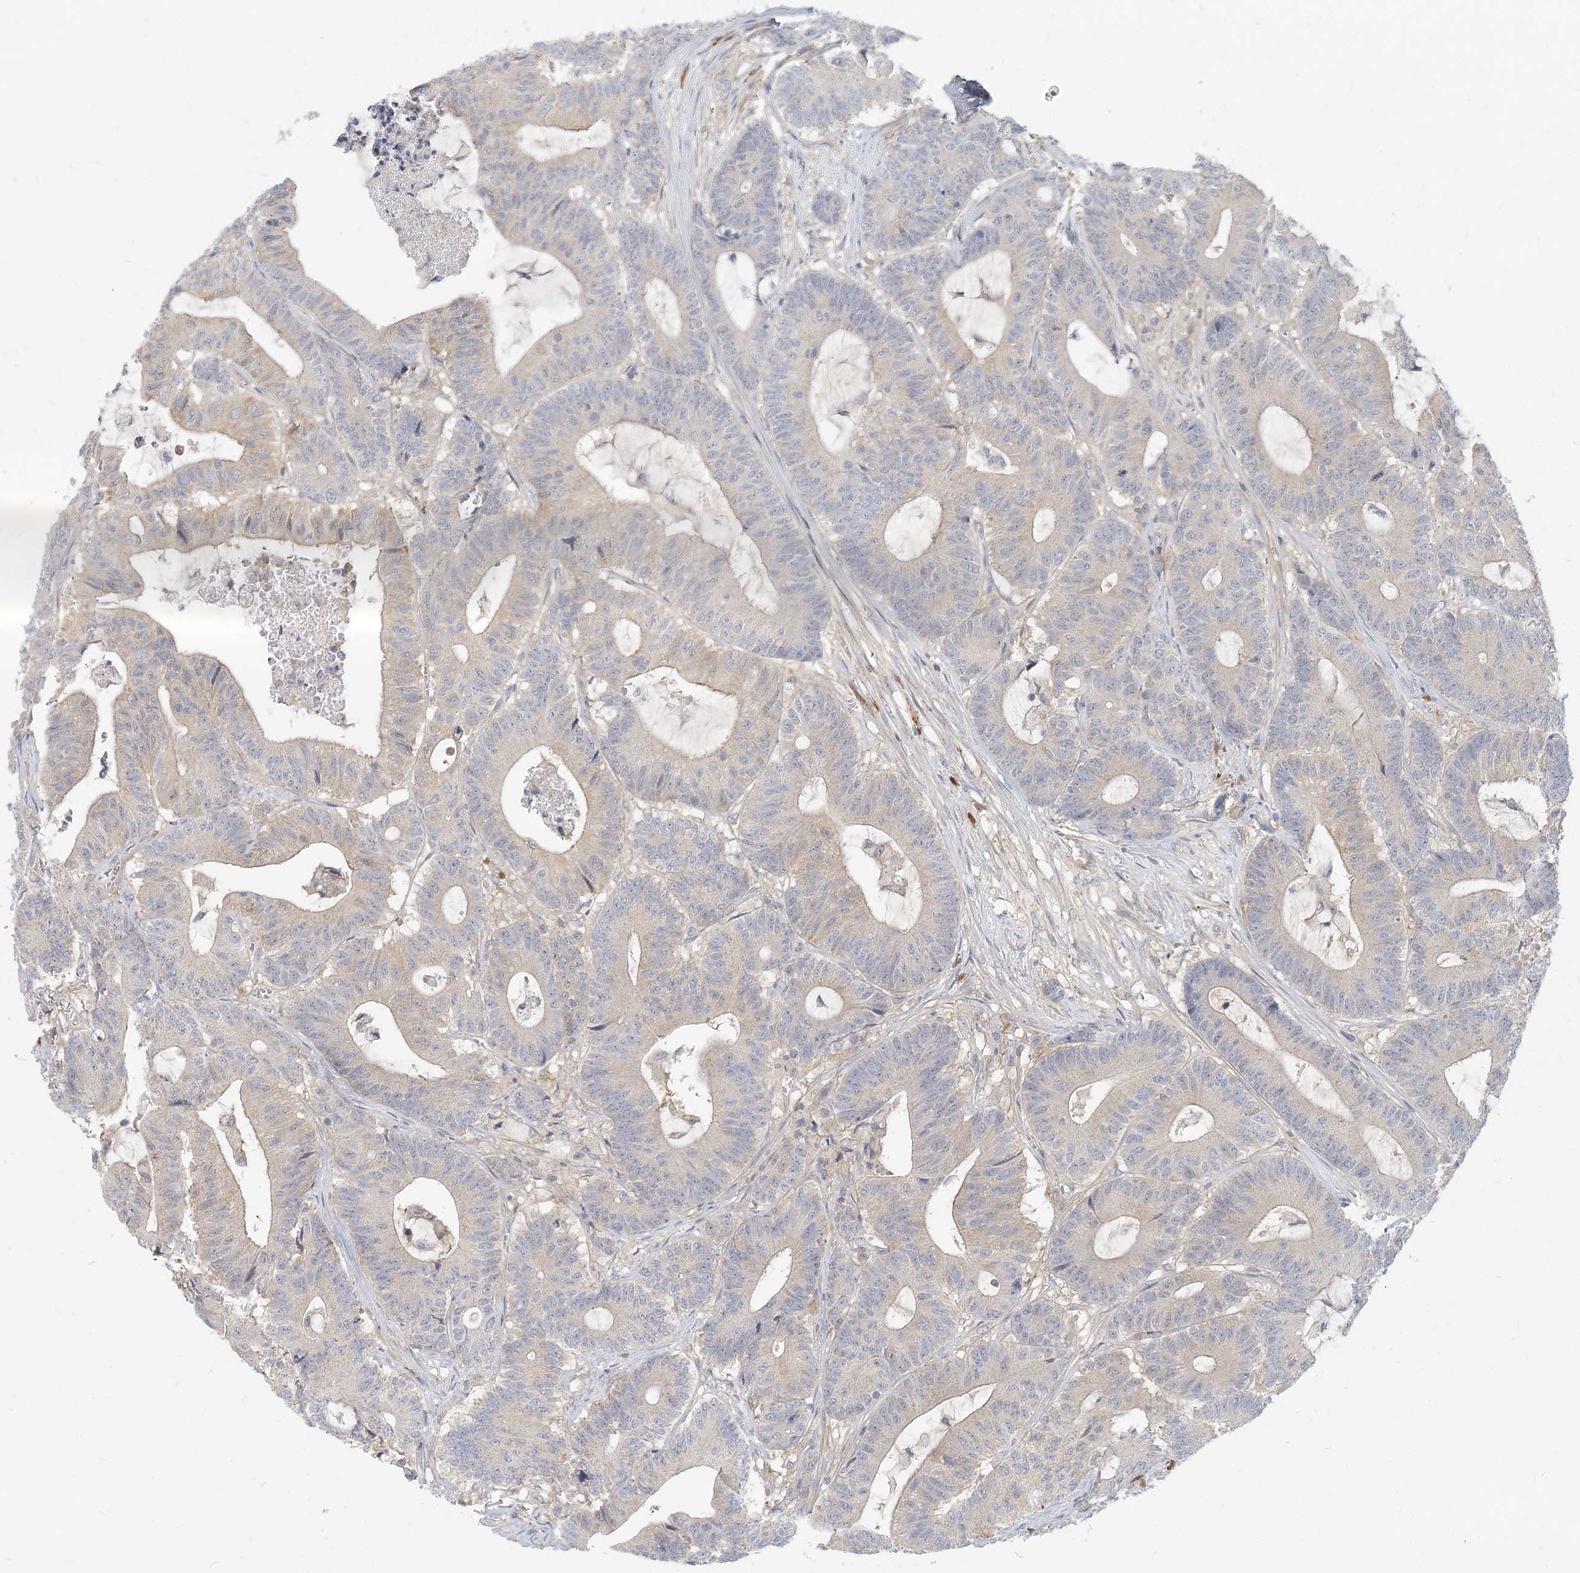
{"staining": {"intensity": "negative", "quantity": "none", "location": "none"}, "tissue": "colorectal cancer", "cell_type": "Tumor cells", "image_type": "cancer", "snomed": [{"axis": "morphology", "description": "Adenocarcinoma, NOS"}, {"axis": "topography", "description": "Colon"}], "caption": "Human adenocarcinoma (colorectal) stained for a protein using immunohistochemistry (IHC) shows no positivity in tumor cells.", "gene": "GMPPA", "patient": {"sex": "female", "age": 84}}